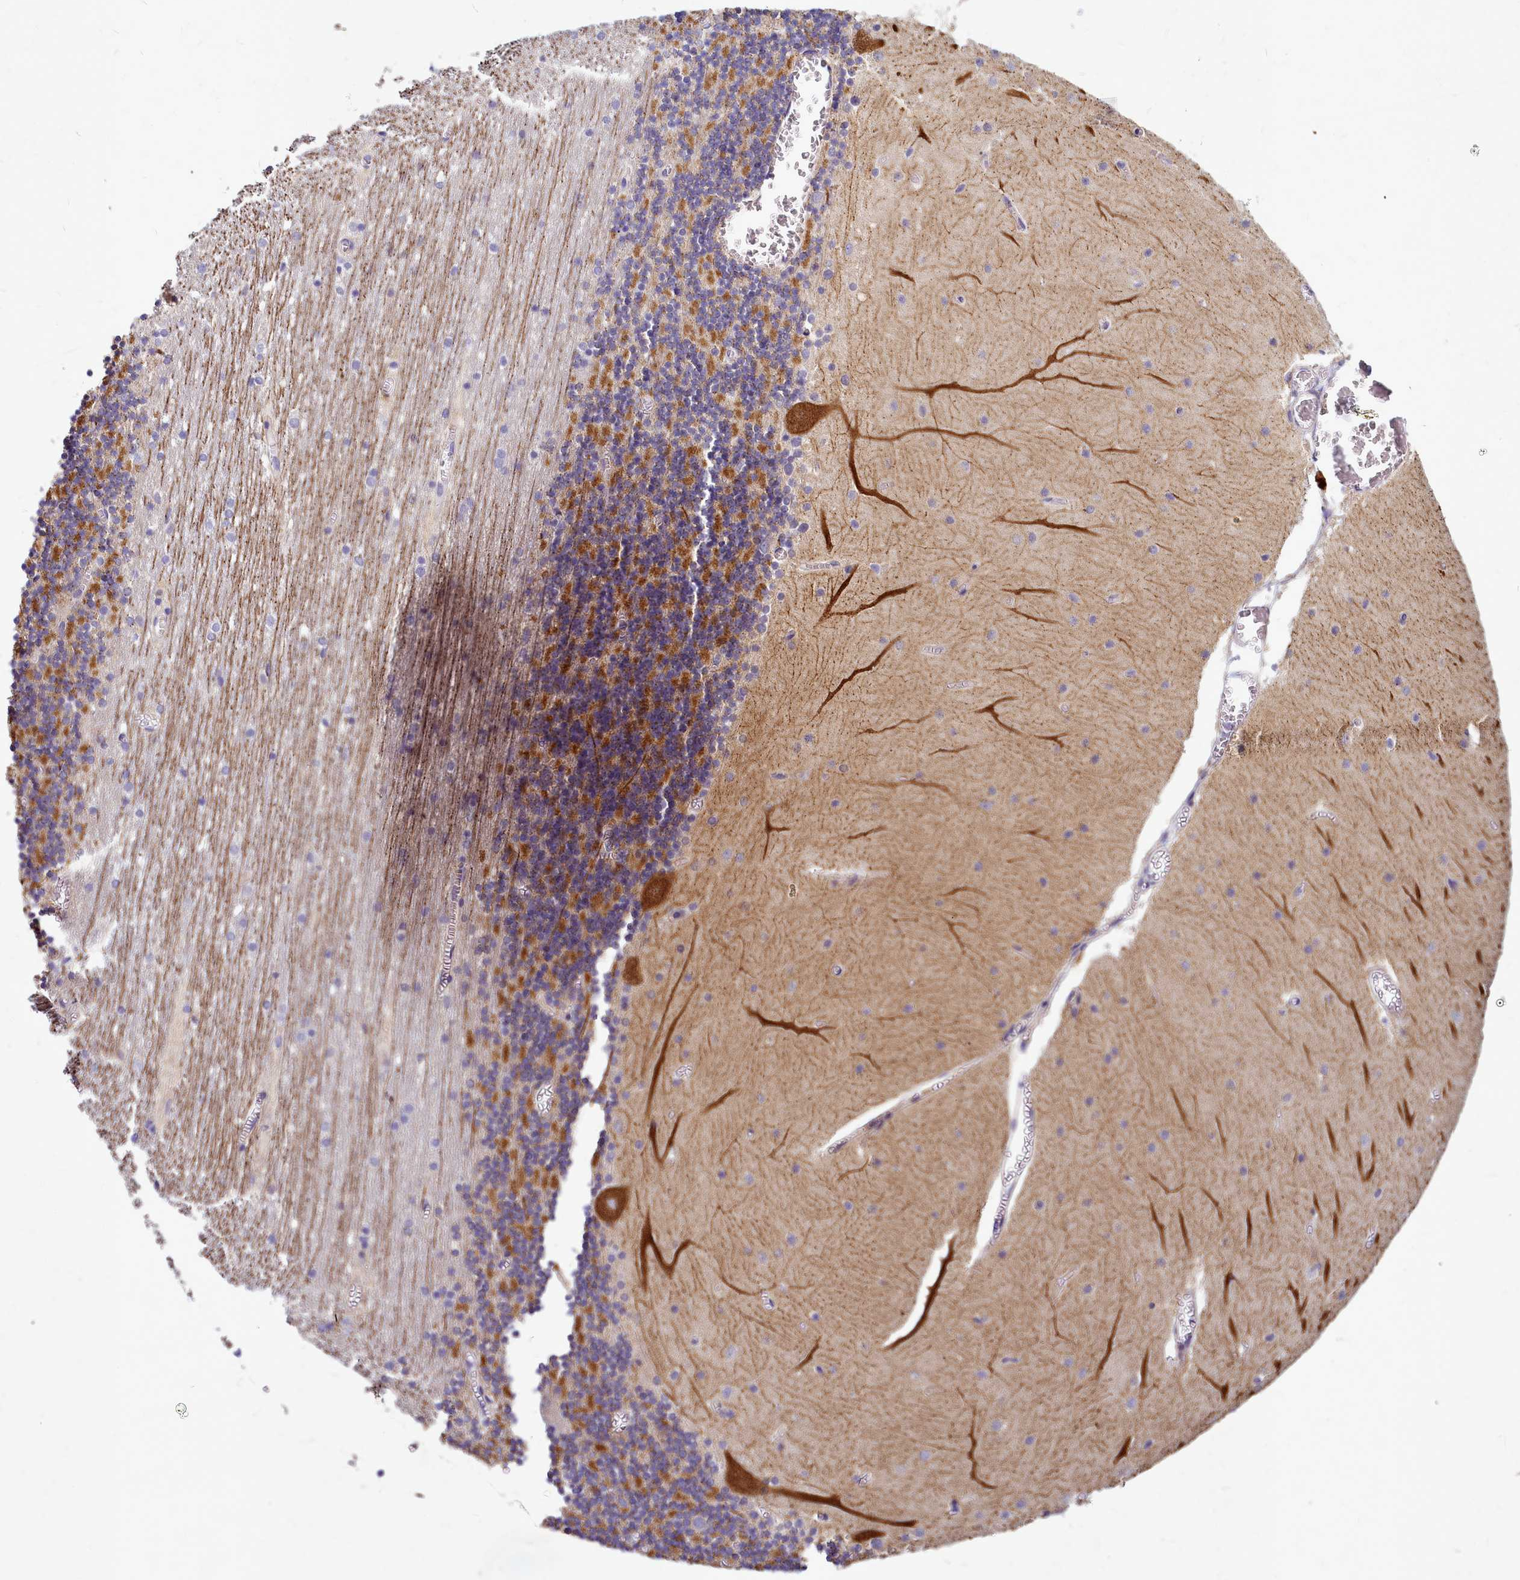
{"staining": {"intensity": "moderate", "quantity": "25%-75%", "location": "cytoplasmic/membranous"}, "tissue": "cerebellum", "cell_type": "Cells in granular layer", "image_type": "normal", "snomed": [{"axis": "morphology", "description": "Normal tissue, NOS"}, {"axis": "topography", "description": "Cerebellum"}], "caption": "Cerebellum stained for a protein (brown) demonstrates moderate cytoplasmic/membranous positive positivity in approximately 25%-75% of cells in granular layer.", "gene": "SMPD4", "patient": {"sex": "female", "age": 28}}